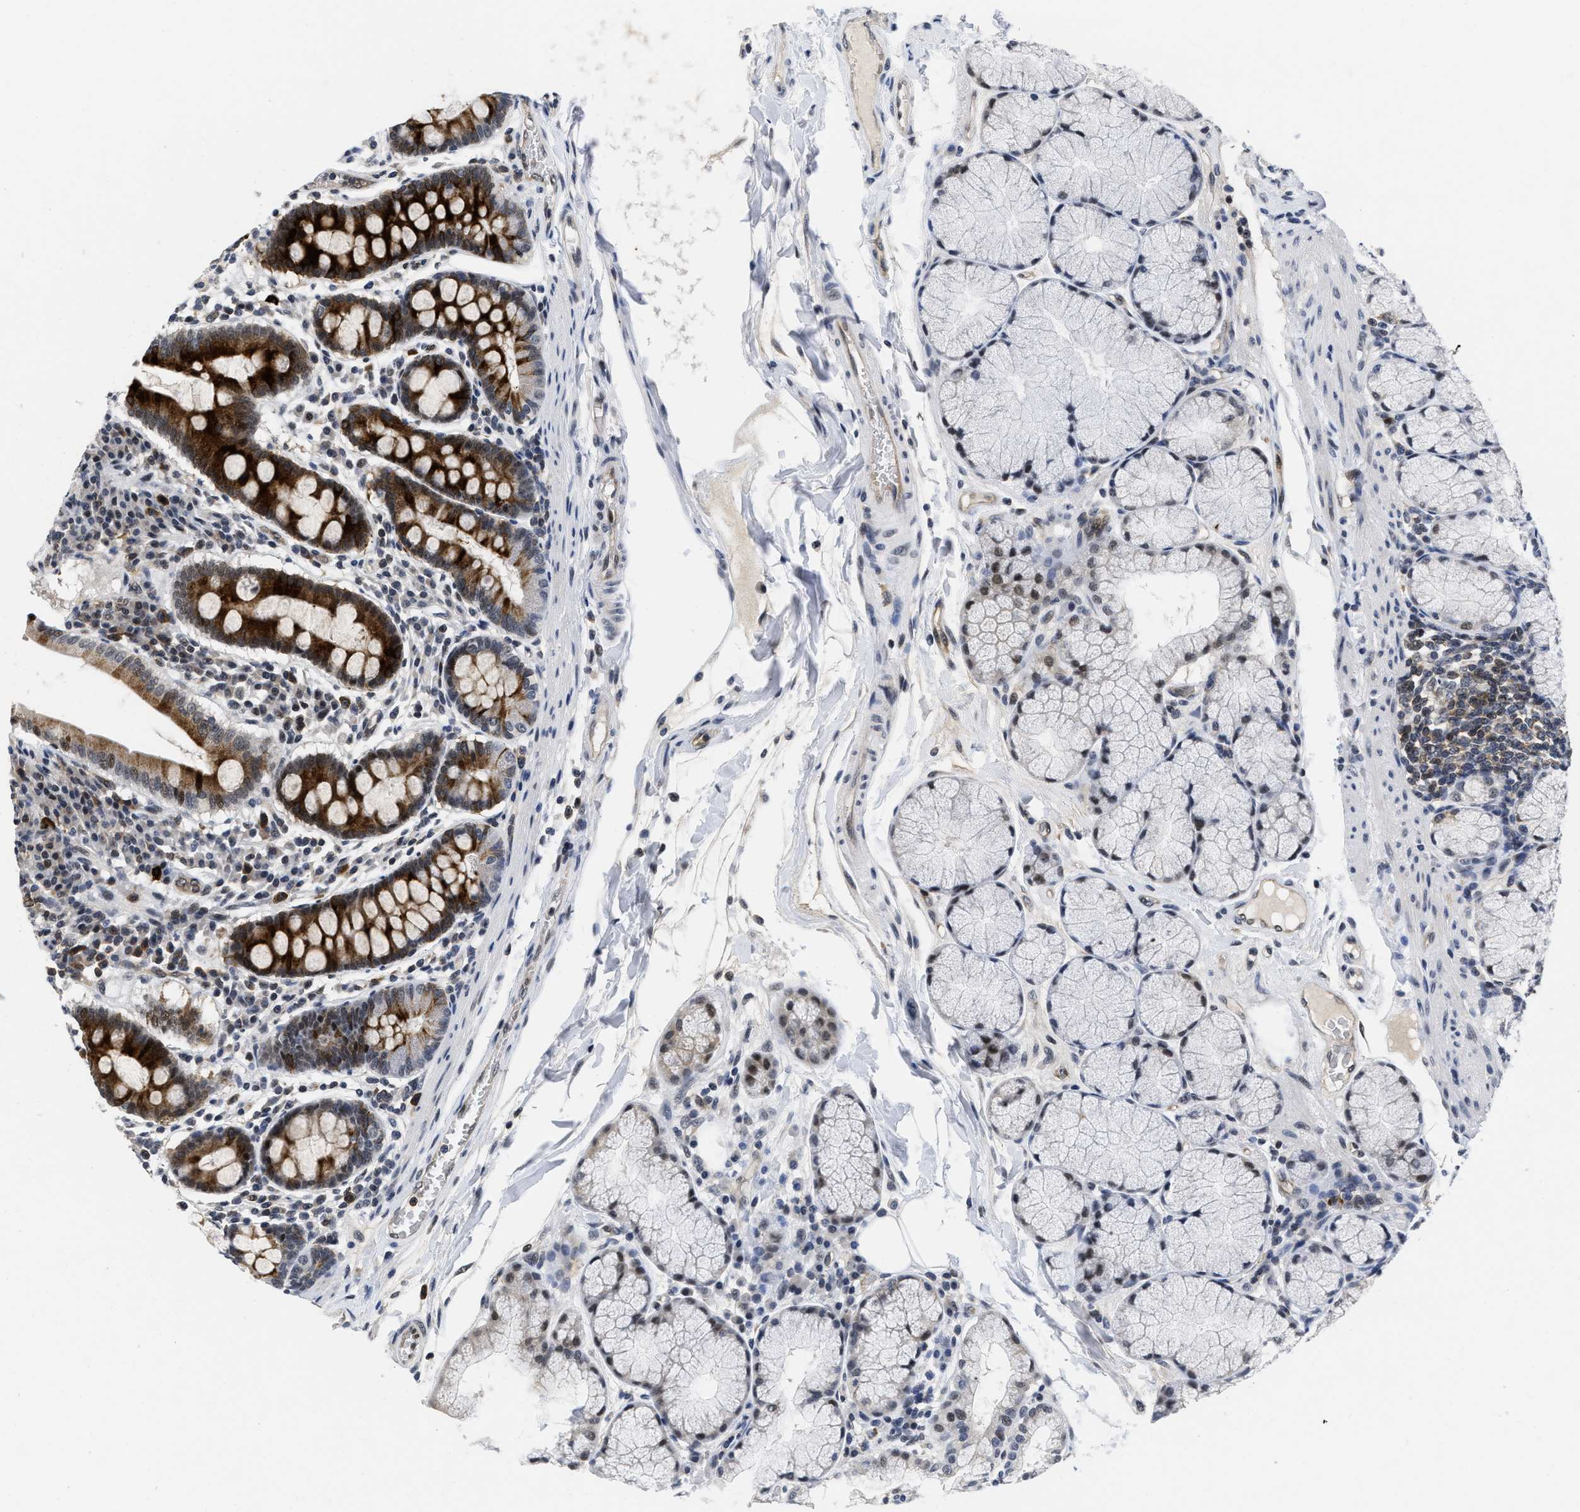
{"staining": {"intensity": "strong", "quantity": ">75%", "location": "cytoplasmic/membranous,nuclear"}, "tissue": "duodenum", "cell_type": "Glandular cells", "image_type": "normal", "snomed": [{"axis": "morphology", "description": "Normal tissue, NOS"}, {"axis": "topography", "description": "Duodenum"}], "caption": "An immunohistochemistry (IHC) micrograph of benign tissue is shown. Protein staining in brown highlights strong cytoplasmic/membranous,nuclear positivity in duodenum within glandular cells.", "gene": "HIF1A", "patient": {"sex": "male", "age": 50}}